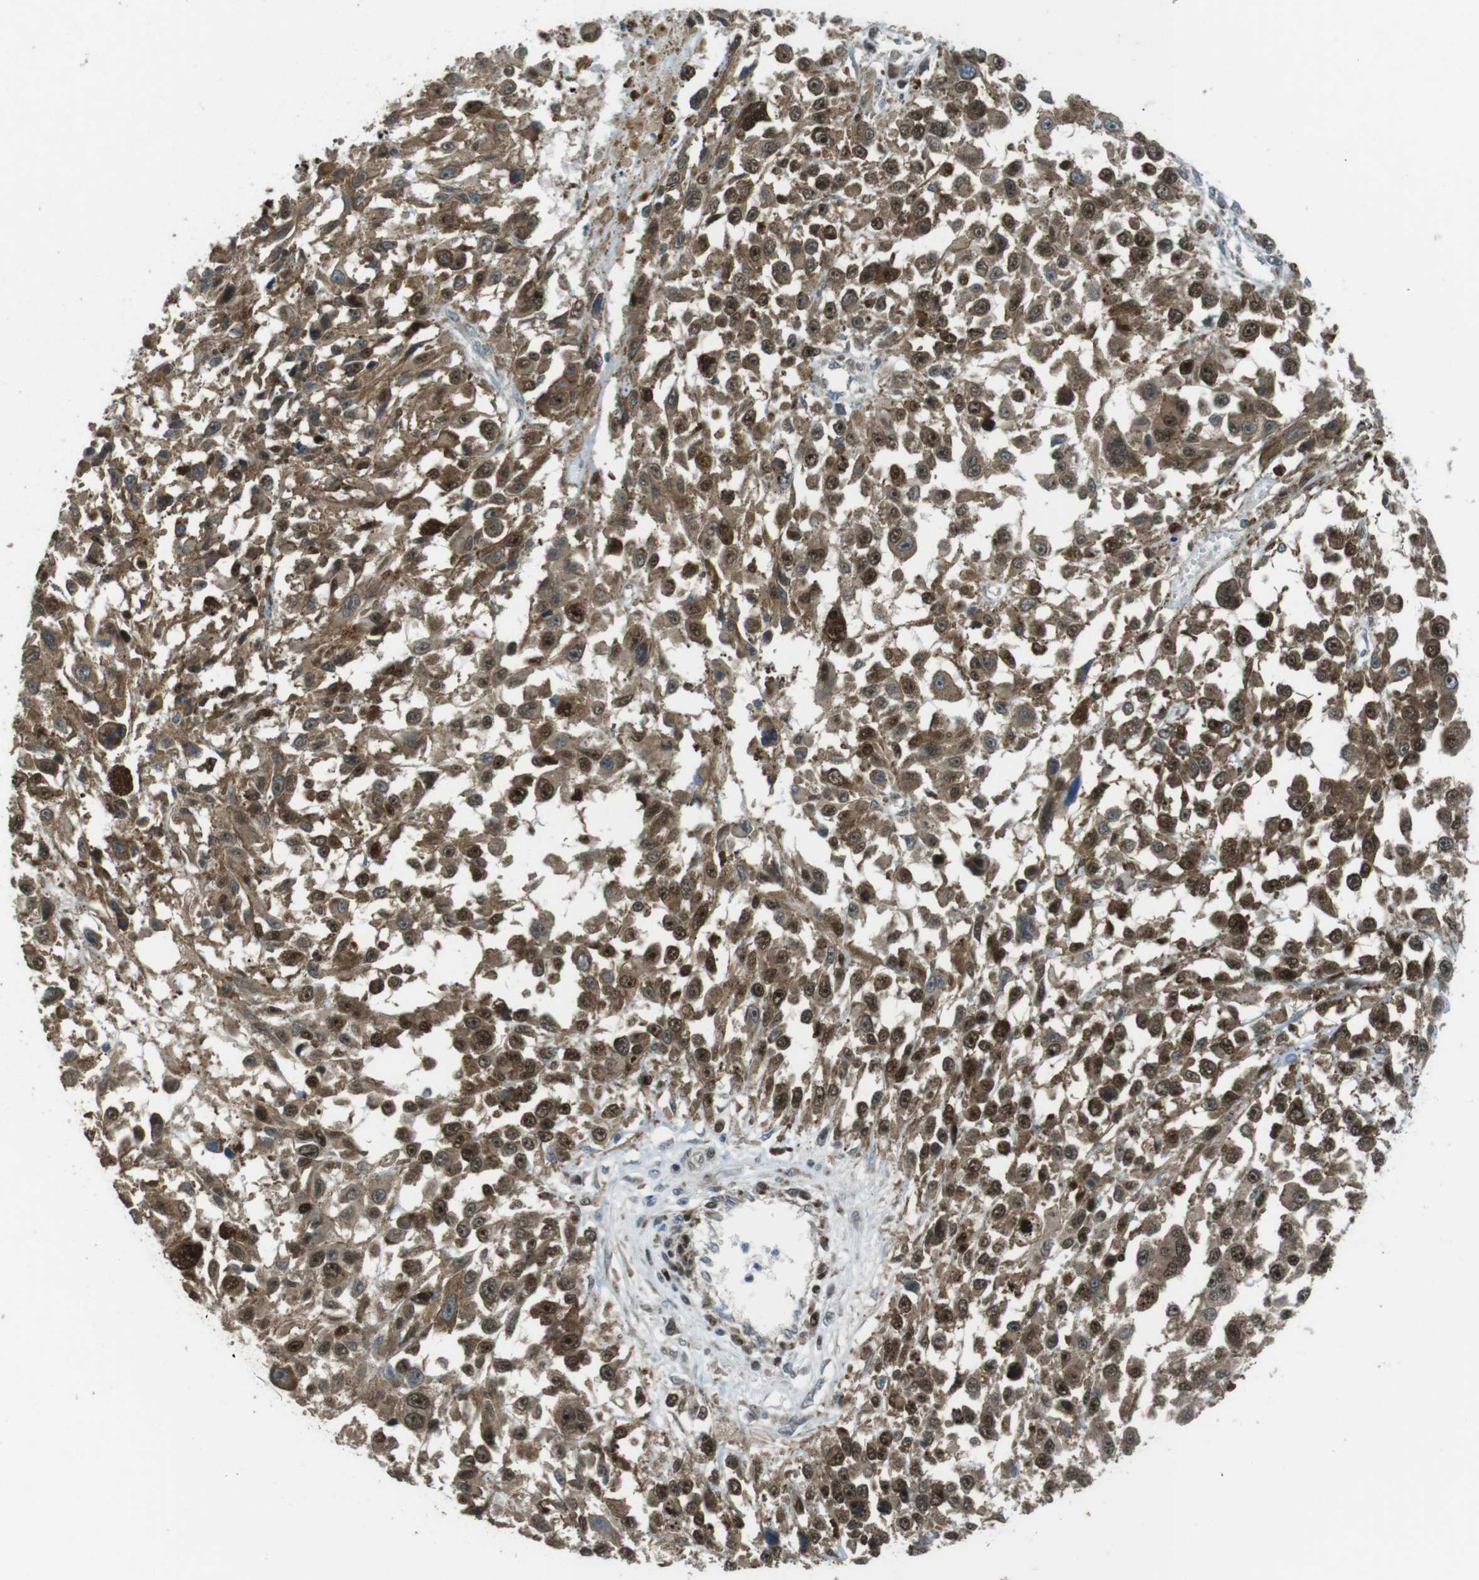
{"staining": {"intensity": "moderate", "quantity": ">75%", "location": "cytoplasmic/membranous,nuclear"}, "tissue": "melanoma", "cell_type": "Tumor cells", "image_type": "cancer", "snomed": [{"axis": "morphology", "description": "Malignant melanoma, Metastatic site"}, {"axis": "topography", "description": "Lymph node"}], "caption": "A brown stain highlights moderate cytoplasmic/membranous and nuclear positivity of a protein in human melanoma tumor cells.", "gene": "ZNF330", "patient": {"sex": "male", "age": 59}}